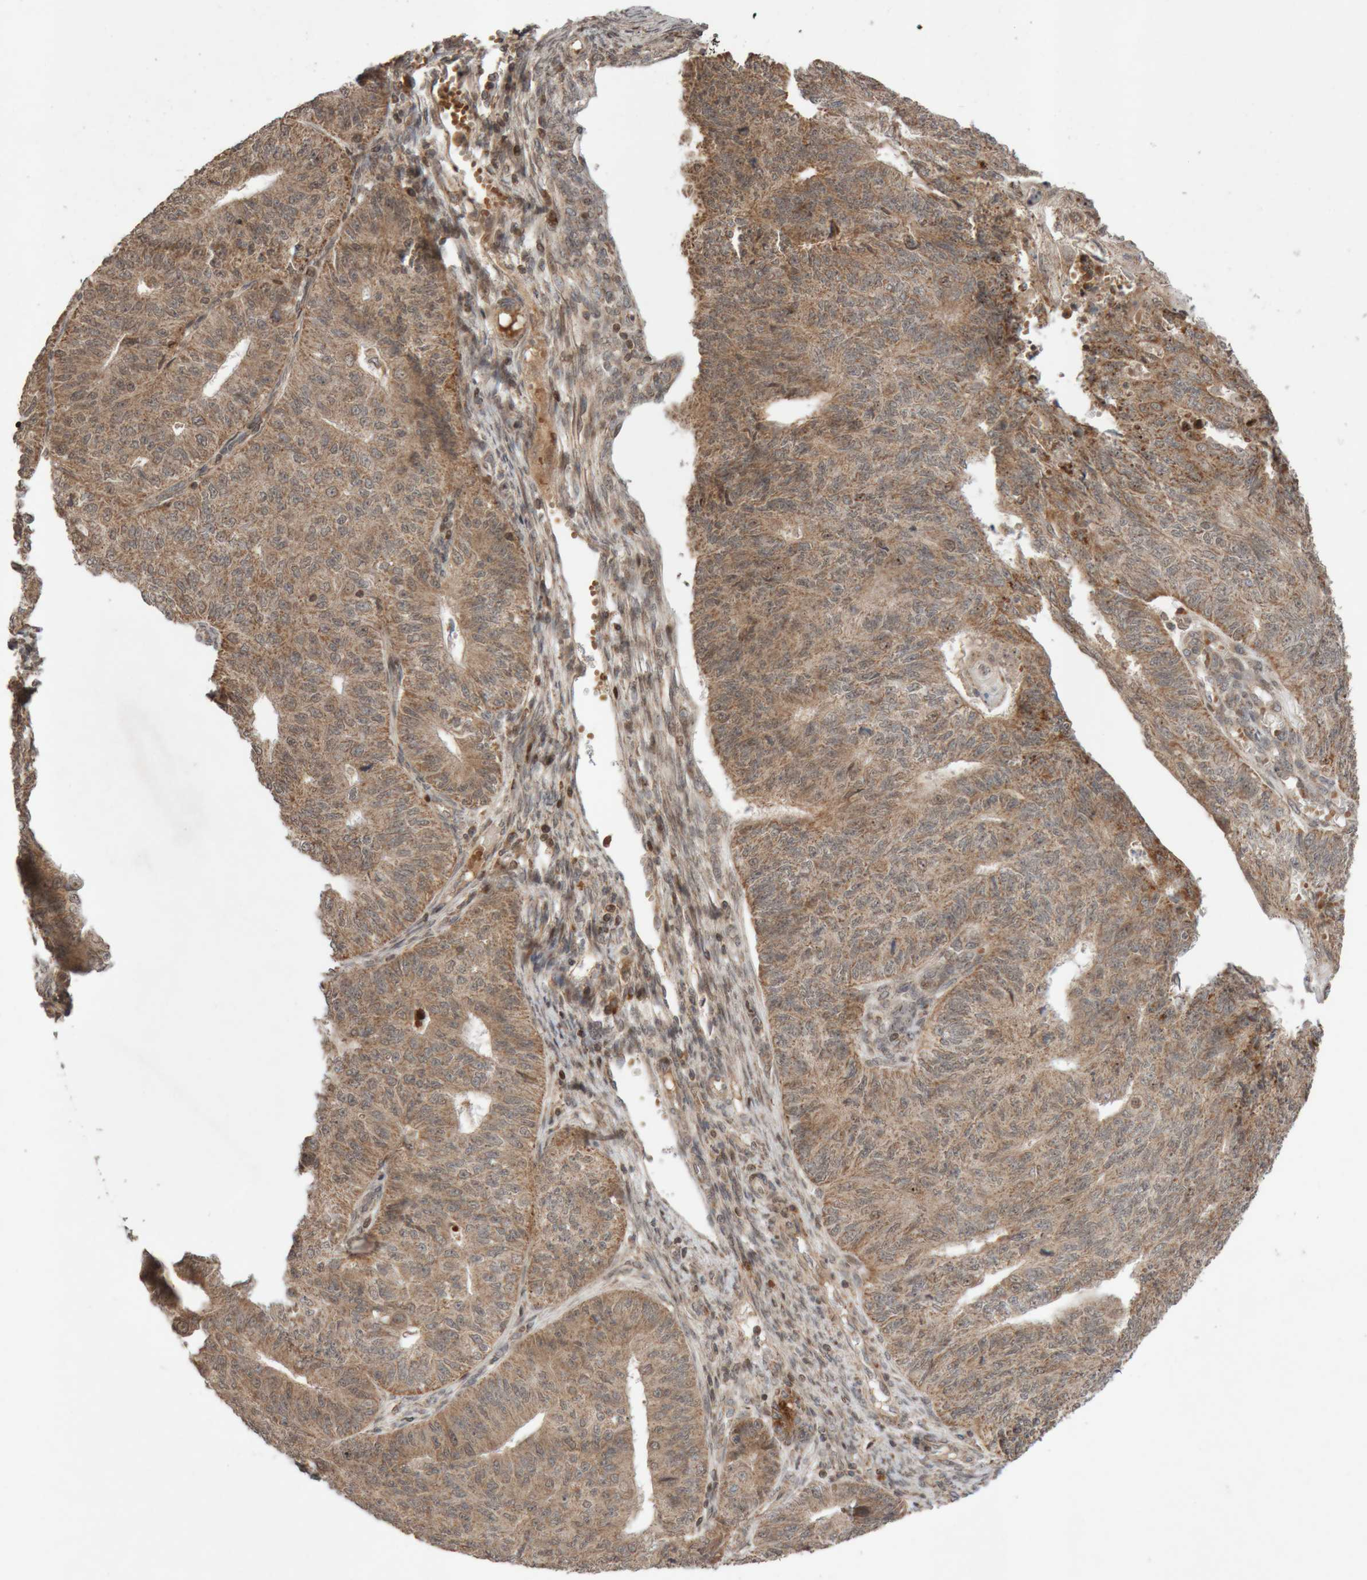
{"staining": {"intensity": "moderate", "quantity": ">75%", "location": "cytoplasmic/membranous"}, "tissue": "endometrial cancer", "cell_type": "Tumor cells", "image_type": "cancer", "snomed": [{"axis": "morphology", "description": "Adenocarcinoma, NOS"}, {"axis": "topography", "description": "Endometrium"}], "caption": "Brown immunohistochemical staining in adenocarcinoma (endometrial) exhibits moderate cytoplasmic/membranous staining in about >75% of tumor cells.", "gene": "KIF21B", "patient": {"sex": "female", "age": 32}}